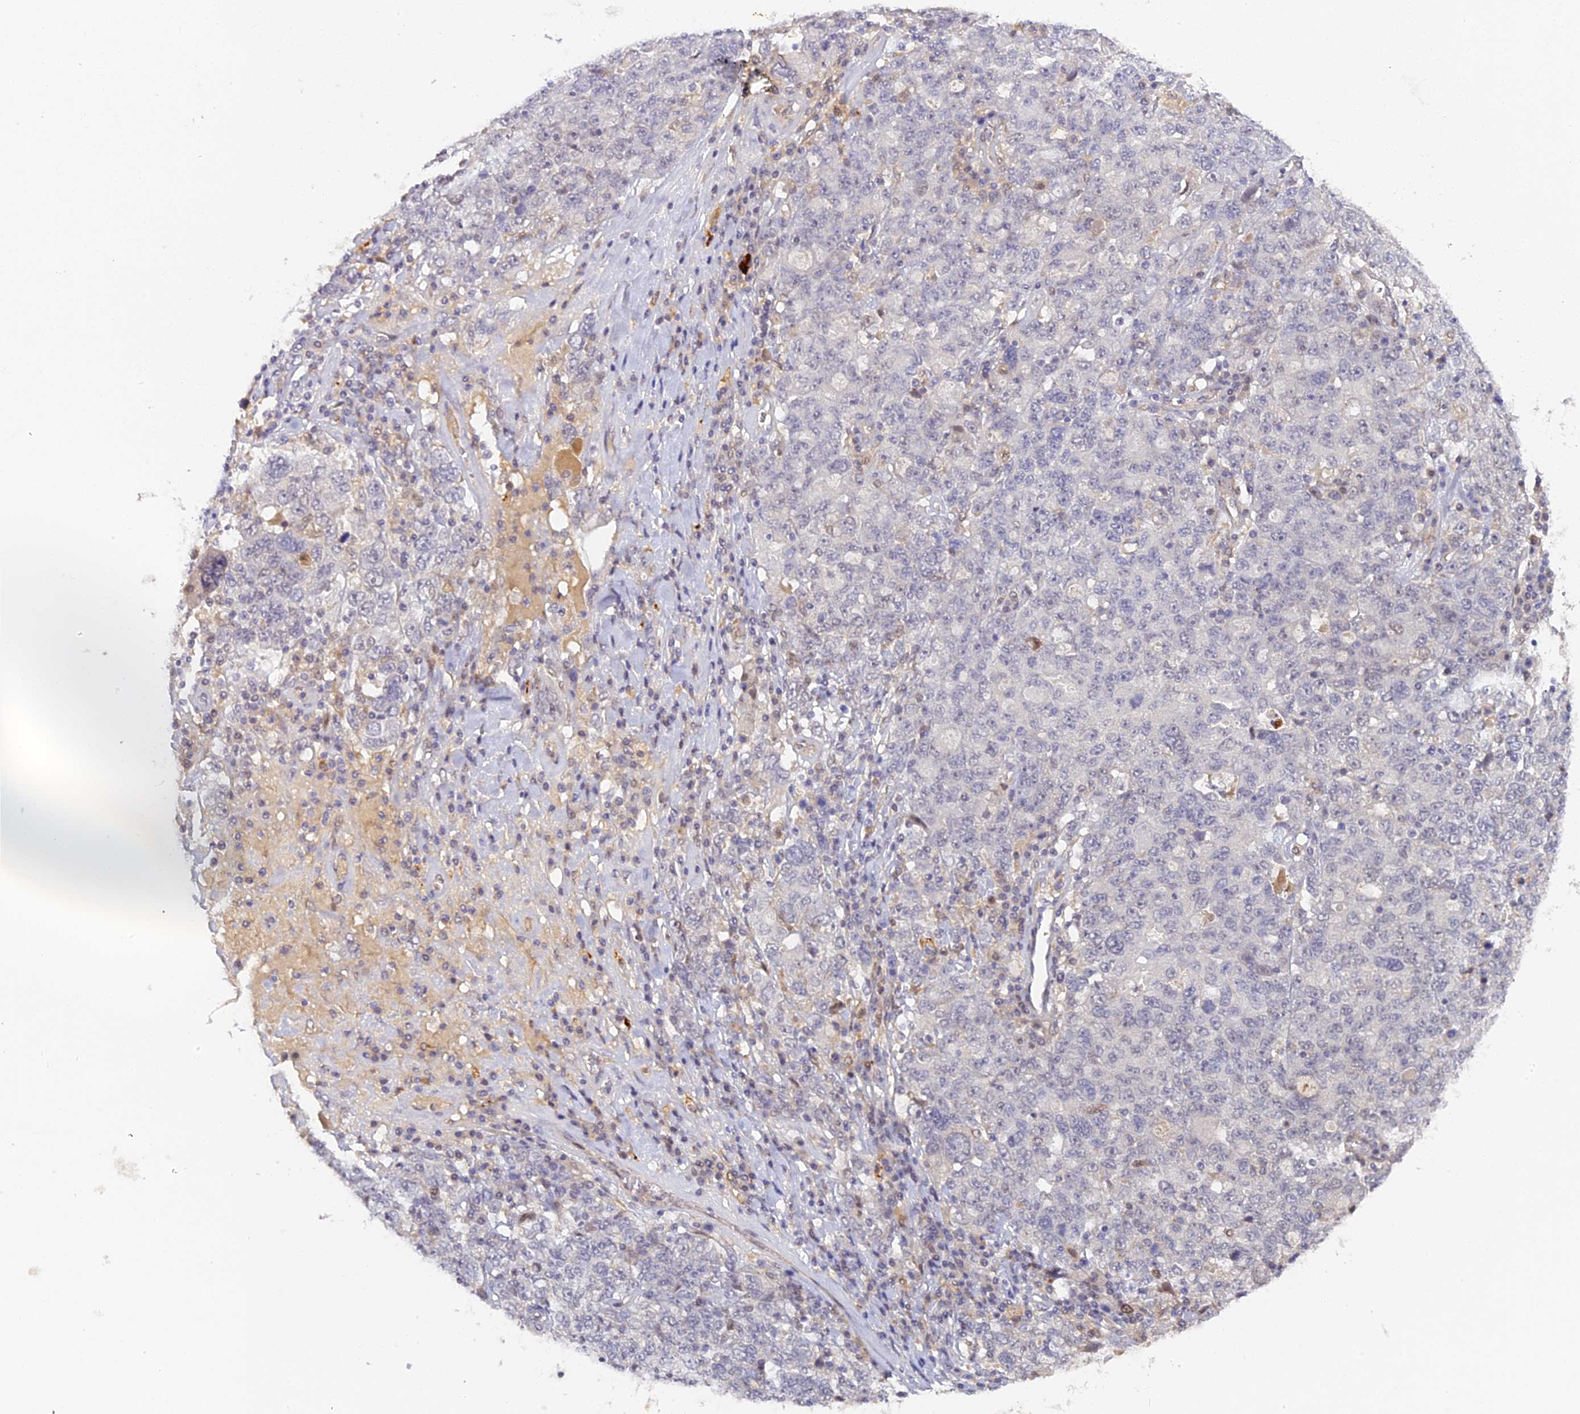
{"staining": {"intensity": "negative", "quantity": "none", "location": "none"}, "tissue": "ovarian cancer", "cell_type": "Tumor cells", "image_type": "cancer", "snomed": [{"axis": "morphology", "description": "Carcinoma, endometroid"}, {"axis": "topography", "description": "Ovary"}], "caption": "The immunohistochemistry micrograph has no significant expression in tumor cells of ovarian cancer (endometroid carcinoma) tissue.", "gene": "IMPACT", "patient": {"sex": "female", "age": 62}}